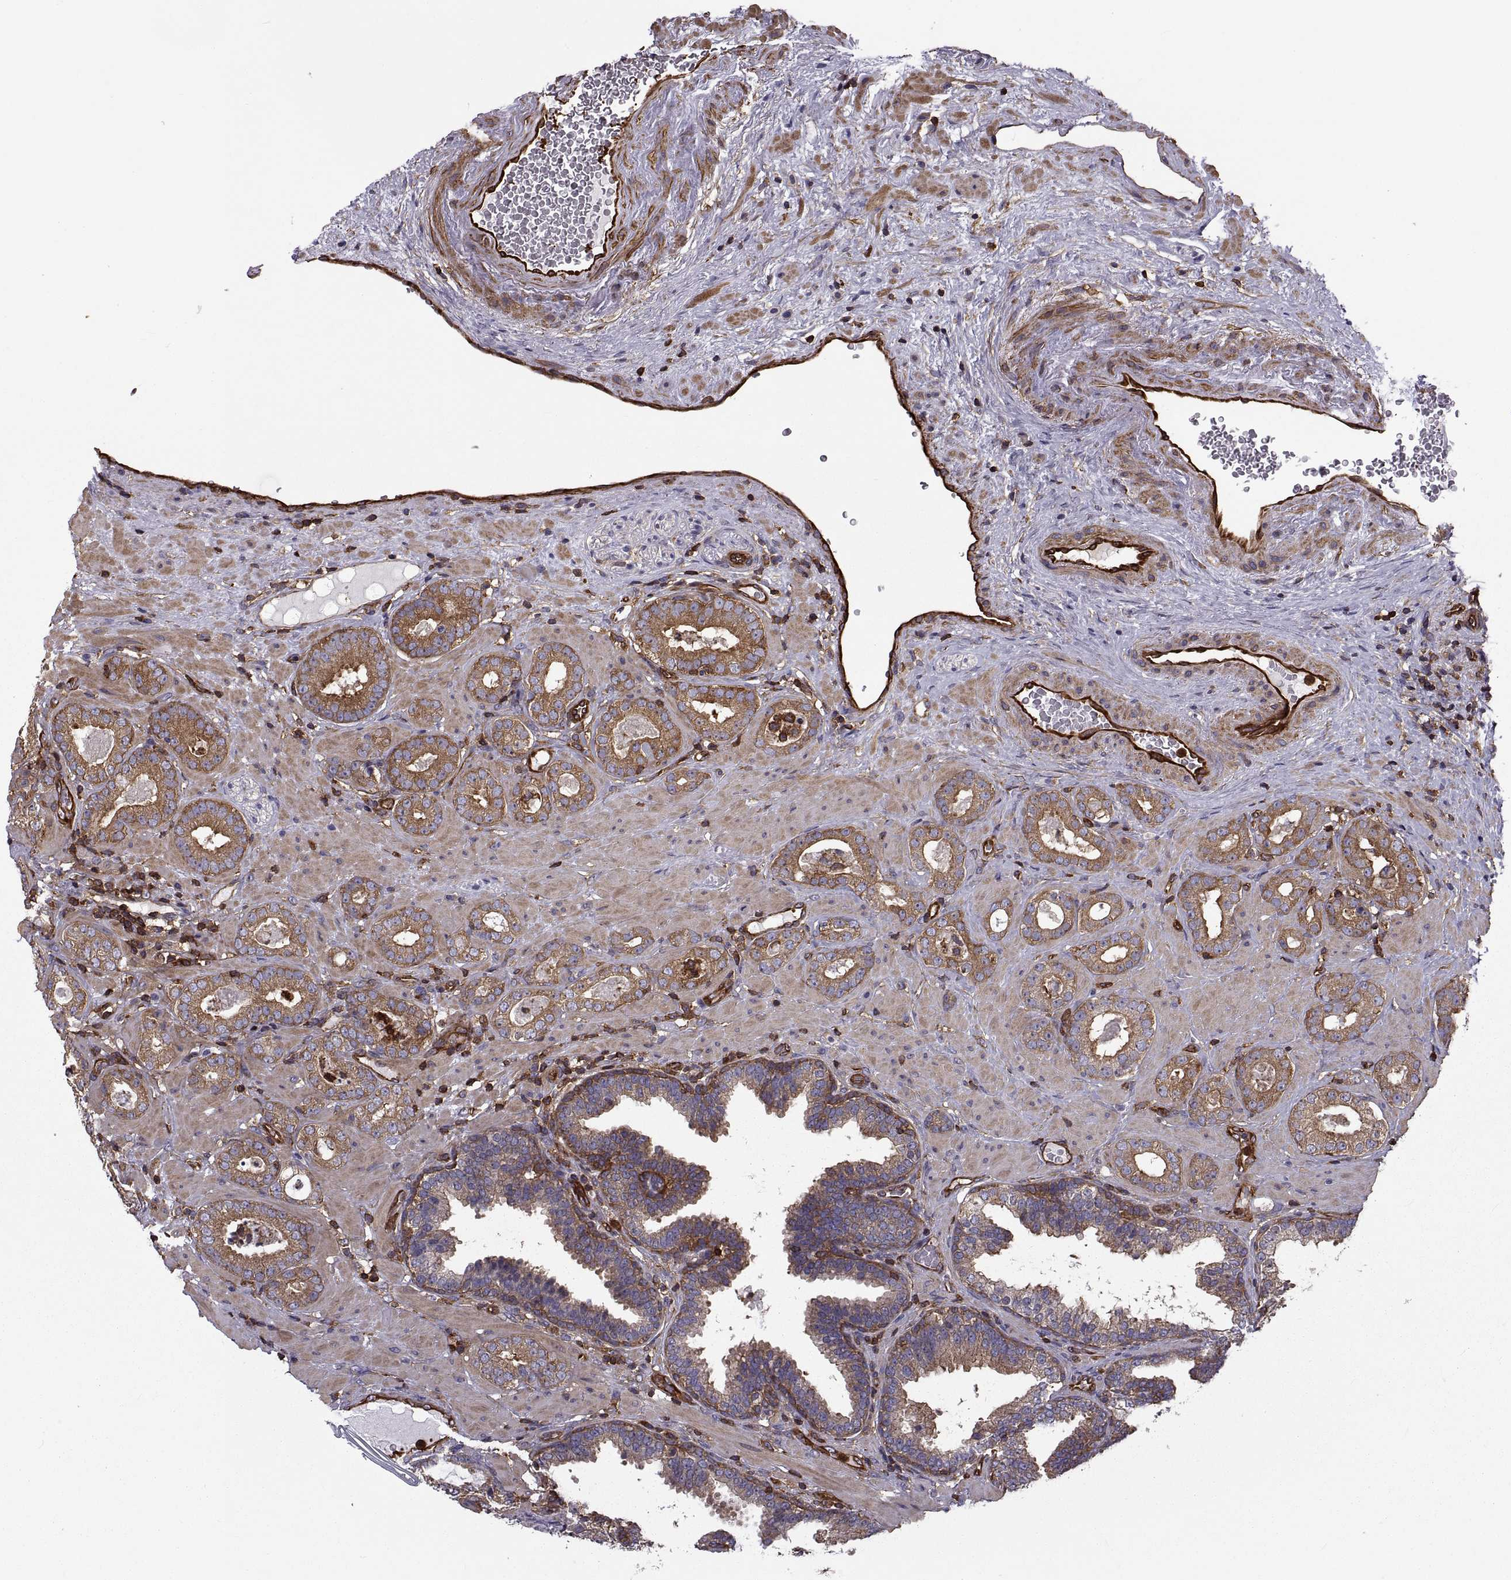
{"staining": {"intensity": "moderate", "quantity": "25%-75%", "location": "cytoplasmic/membranous"}, "tissue": "prostate cancer", "cell_type": "Tumor cells", "image_type": "cancer", "snomed": [{"axis": "morphology", "description": "Adenocarcinoma, Low grade"}, {"axis": "topography", "description": "Prostate"}], "caption": "Protein expression analysis of human low-grade adenocarcinoma (prostate) reveals moderate cytoplasmic/membranous staining in about 25%-75% of tumor cells.", "gene": "MYH9", "patient": {"sex": "male", "age": 60}}